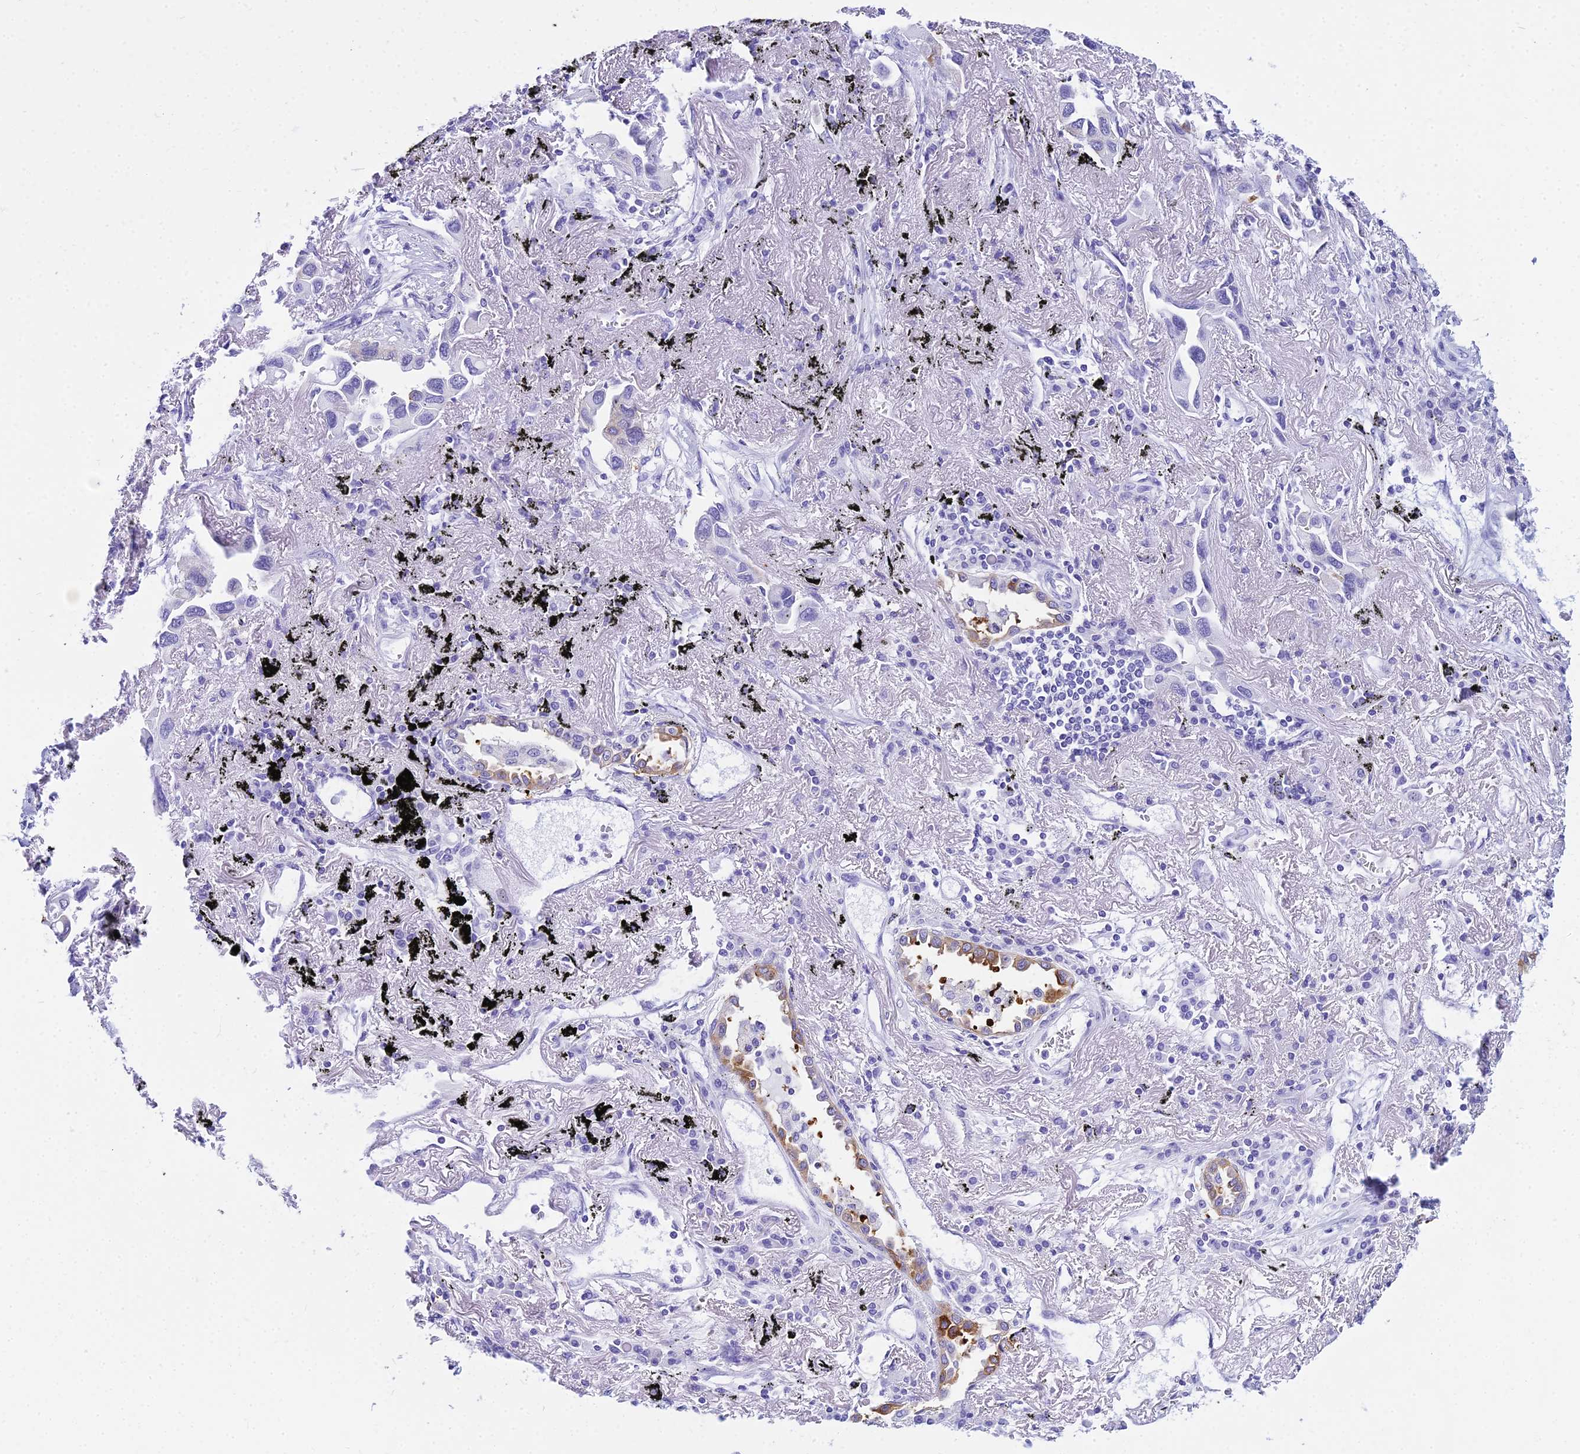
{"staining": {"intensity": "negative", "quantity": "none", "location": "none"}, "tissue": "lung cancer", "cell_type": "Tumor cells", "image_type": "cancer", "snomed": [{"axis": "morphology", "description": "Adenocarcinoma, NOS"}, {"axis": "topography", "description": "Lung"}], "caption": "The histopathology image shows no staining of tumor cells in lung cancer. The staining is performed using DAB brown chromogen with nuclei counter-stained in using hematoxylin.", "gene": "ZNF442", "patient": {"sex": "female", "age": 76}}